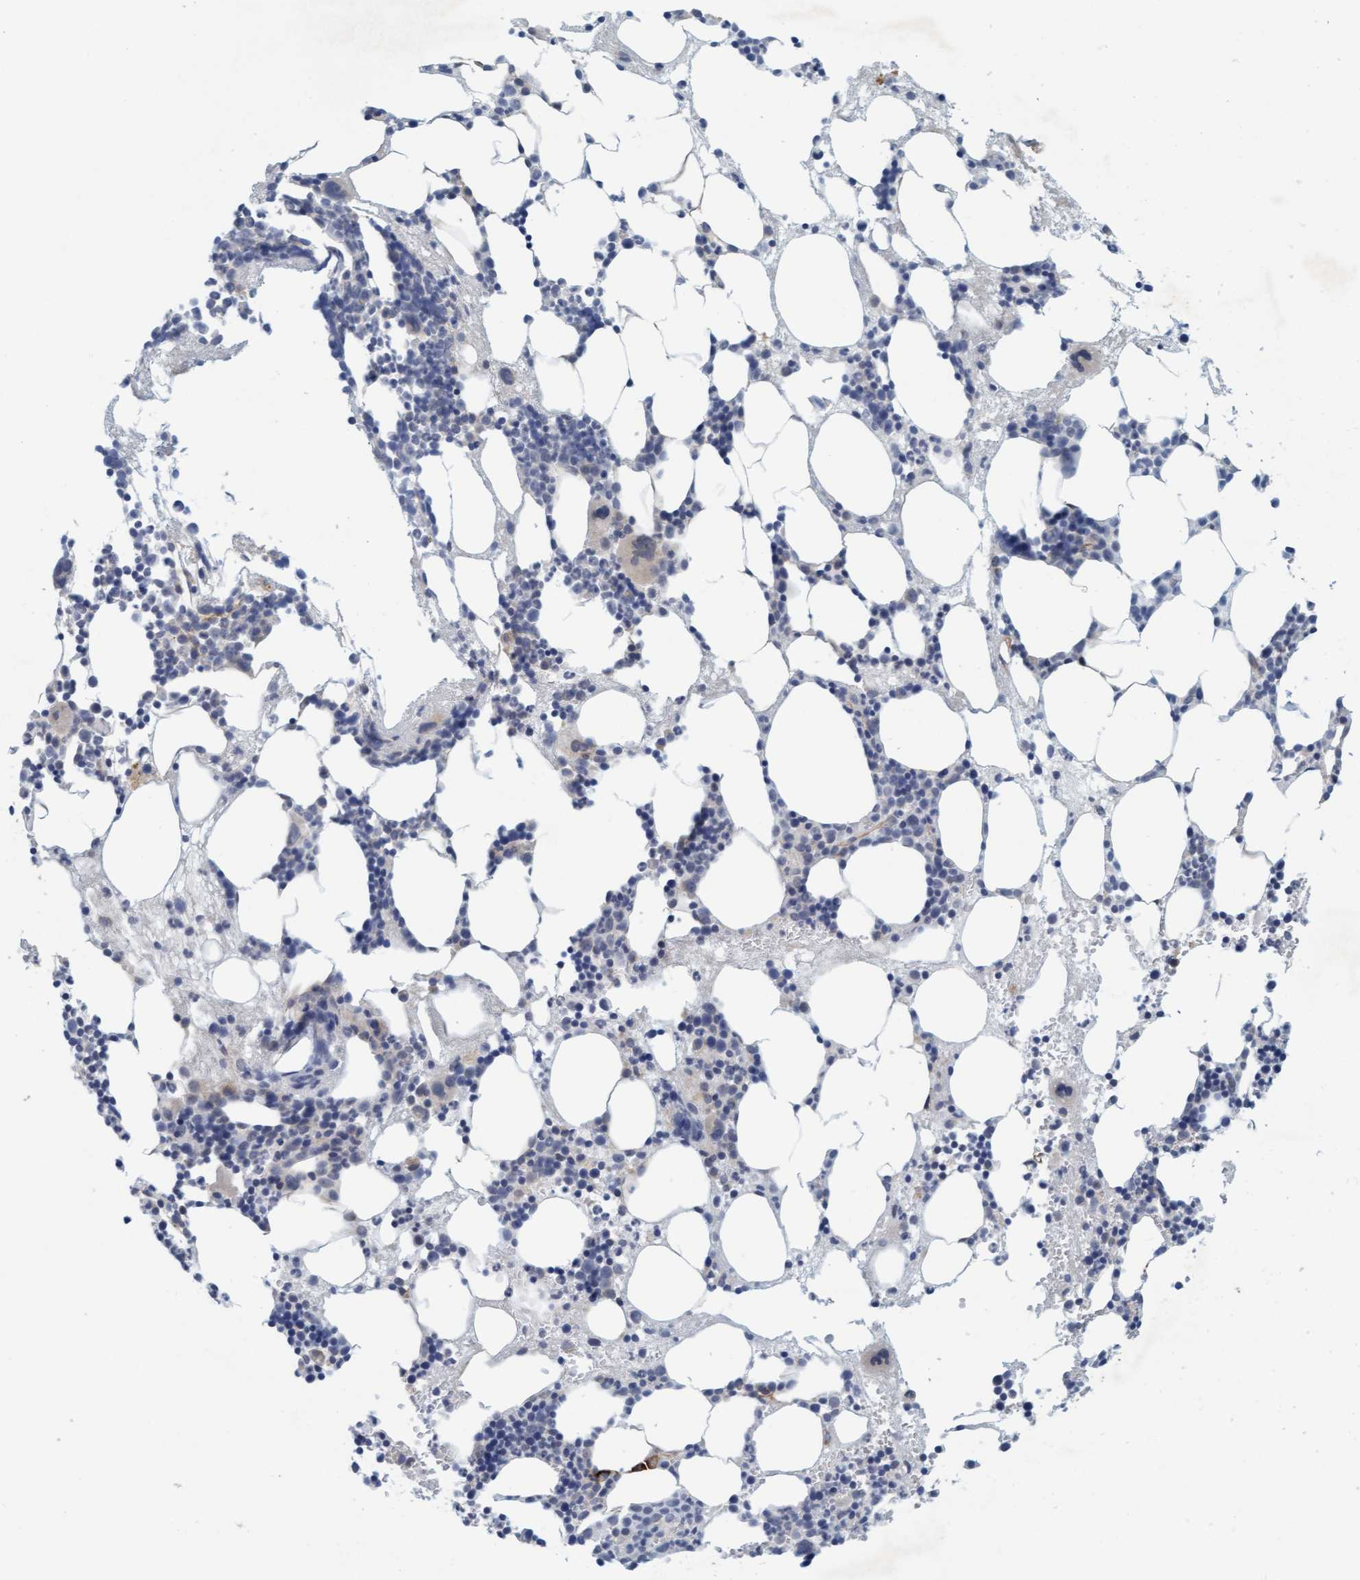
{"staining": {"intensity": "weak", "quantity": "25%-75%", "location": "cytoplasmic/membranous"}, "tissue": "bone marrow", "cell_type": "Hematopoietic cells", "image_type": "normal", "snomed": [{"axis": "morphology", "description": "Normal tissue, NOS"}, {"axis": "morphology", "description": "Inflammation, NOS"}, {"axis": "topography", "description": "Bone marrow"}], "caption": "DAB (3,3'-diaminobenzidine) immunohistochemical staining of benign bone marrow demonstrates weak cytoplasmic/membranous protein staining in approximately 25%-75% of hematopoietic cells. The staining is performed using DAB (3,3'-diaminobenzidine) brown chromogen to label protein expression. The nuclei are counter-stained blue using hematoxylin.", "gene": "TSTD2", "patient": {"sex": "female", "age": 67}}